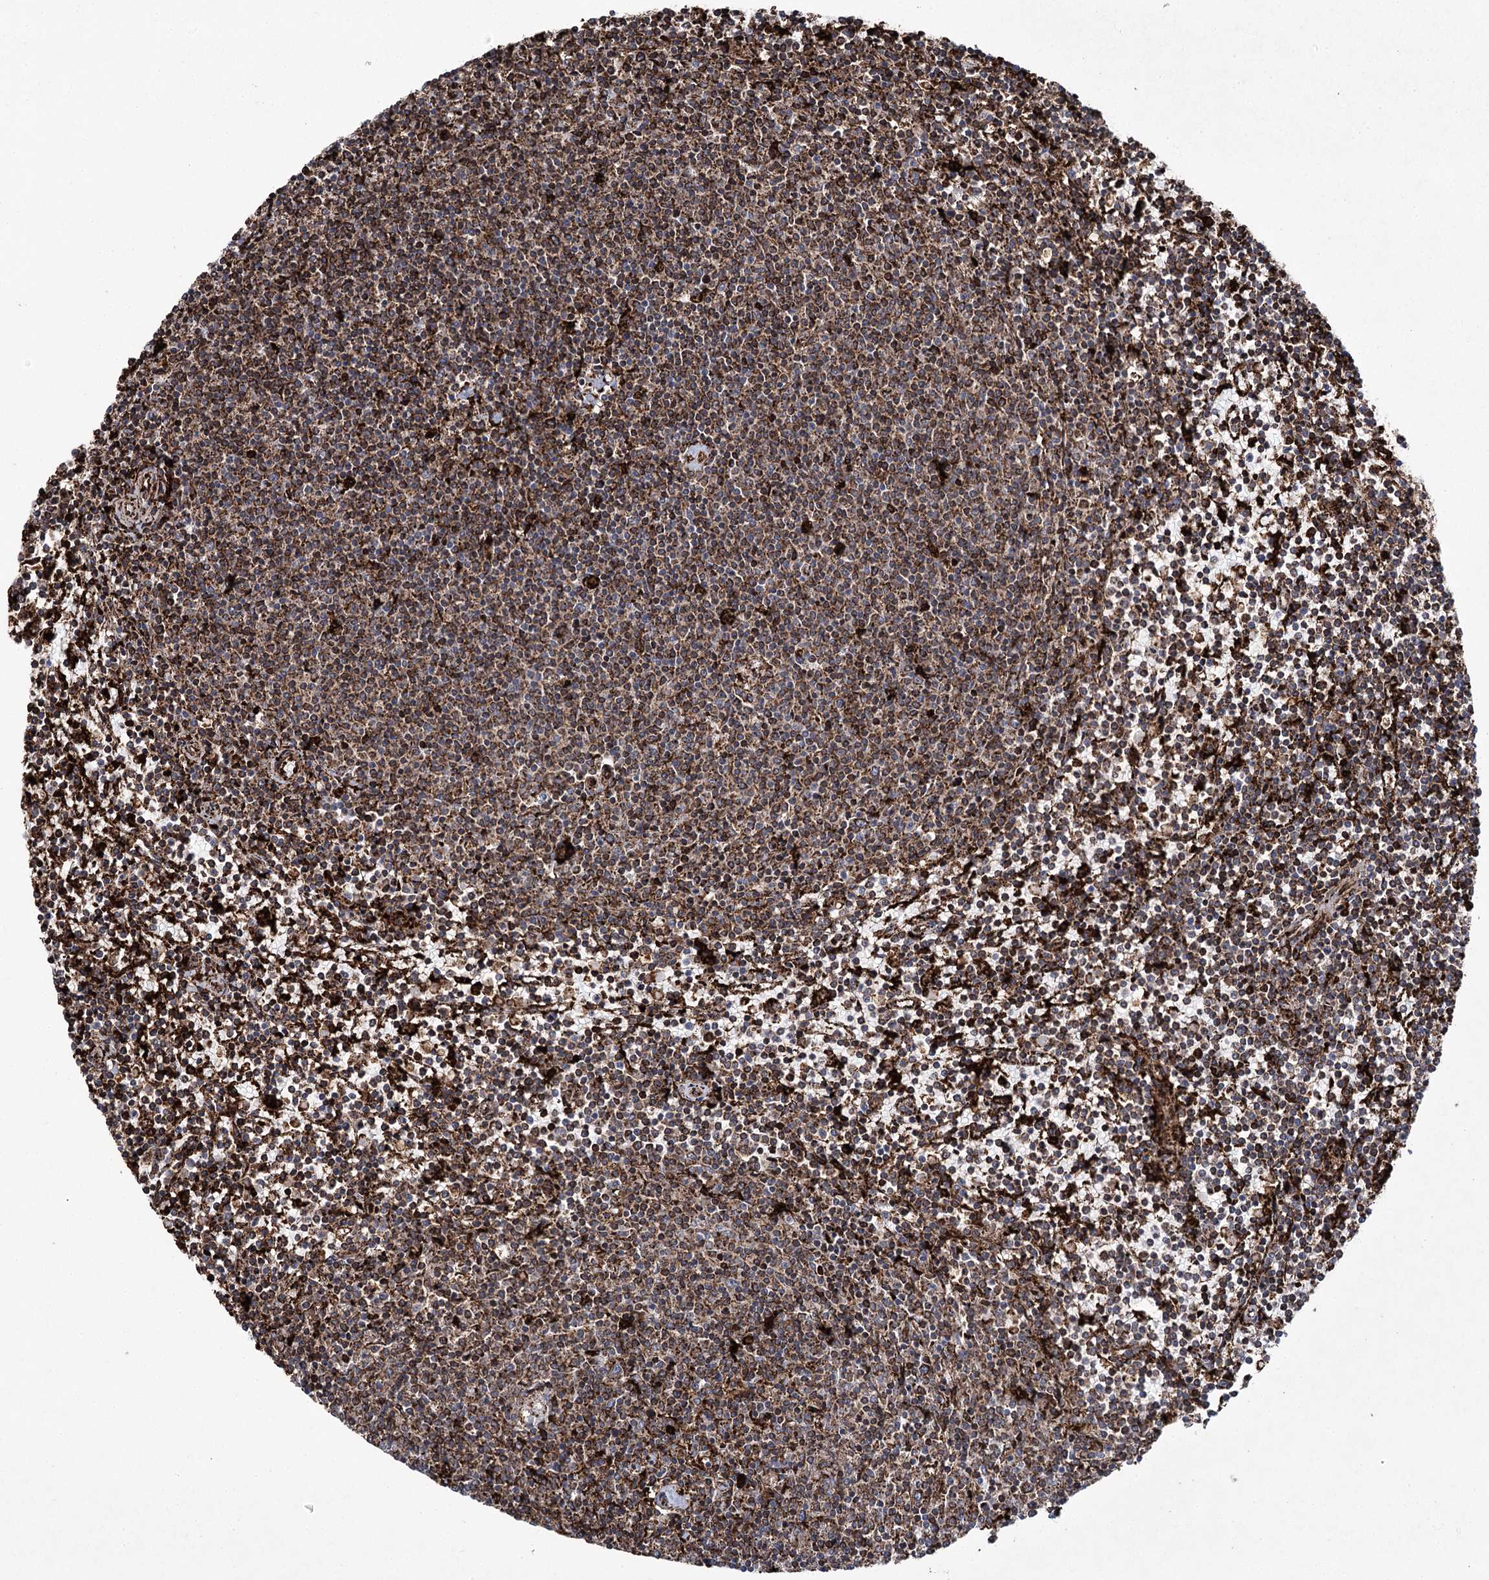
{"staining": {"intensity": "moderate", "quantity": ">75%", "location": "cytoplasmic/membranous"}, "tissue": "lymphoma", "cell_type": "Tumor cells", "image_type": "cancer", "snomed": [{"axis": "morphology", "description": "Malignant lymphoma, non-Hodgkin's type, Low grade"}, {"axis": "topography", "description": "Spleen"}], "caption": "Protein expression analysis of lymphoma shows moderate cytoplasmic/membranous positivity in approximately >75% of tumor cells.", "gene": "DCUN1D4", "patient": {"sex": "female", "age": 50}}